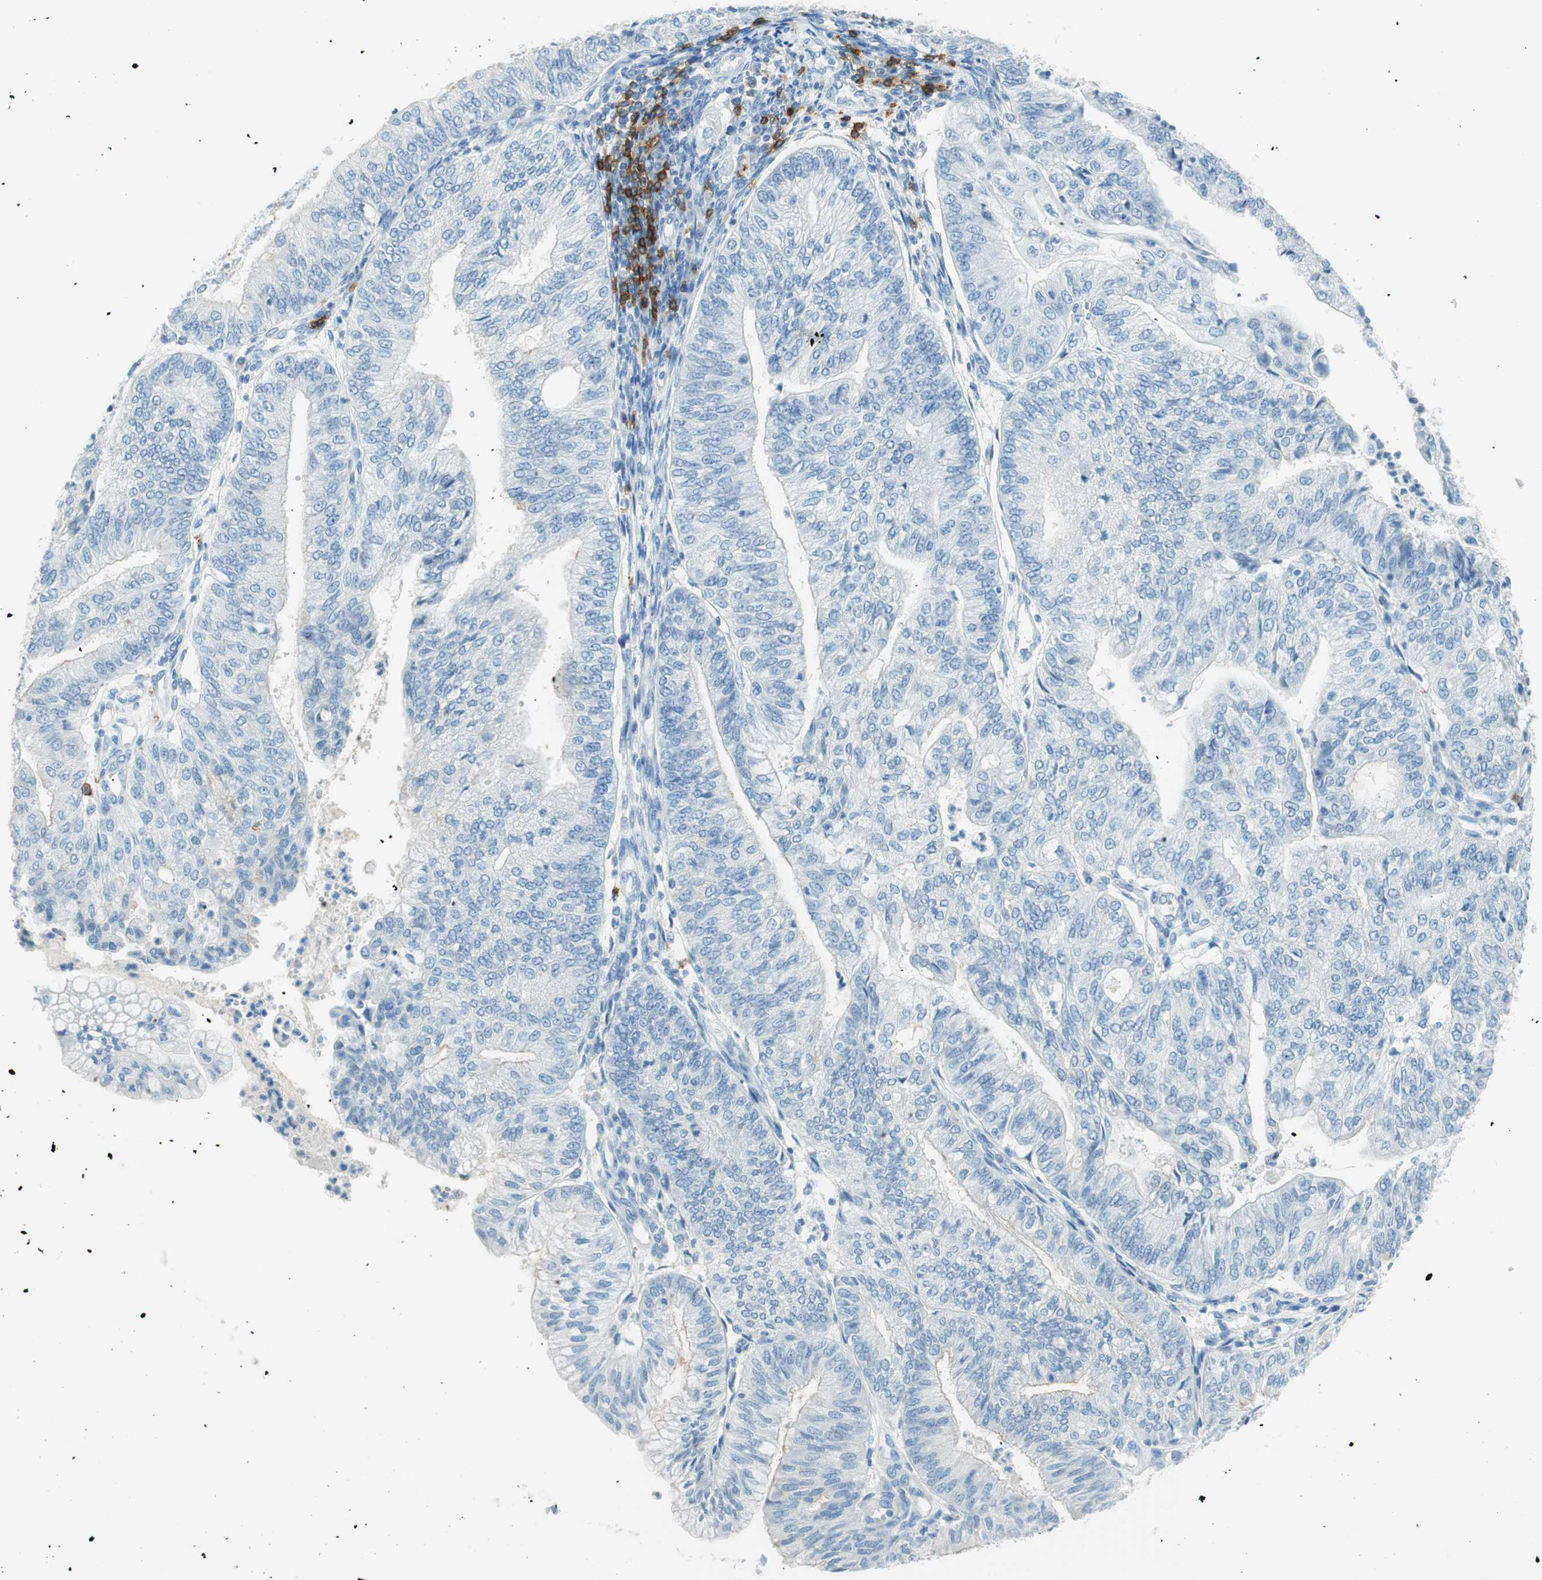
{"staining": {"intensity": "negative", "quantity": "none", "location": "none"}, "tissue": "endometrial cancer", "cell_type": "Tumor cells", "image_type": "cancer", "snomed": [{"axis": "morphology", "description": "Adenocarcinoma, NOS"}, {"axis": "topography", "description": "Endometrium"}], "caption": "A photomicrograph of human adenocarcinoma (endometrial) is negative for staining in tumor cells.", "gene": "TNFRSF13C", "patient": {"sex": "female", "age": 59}}